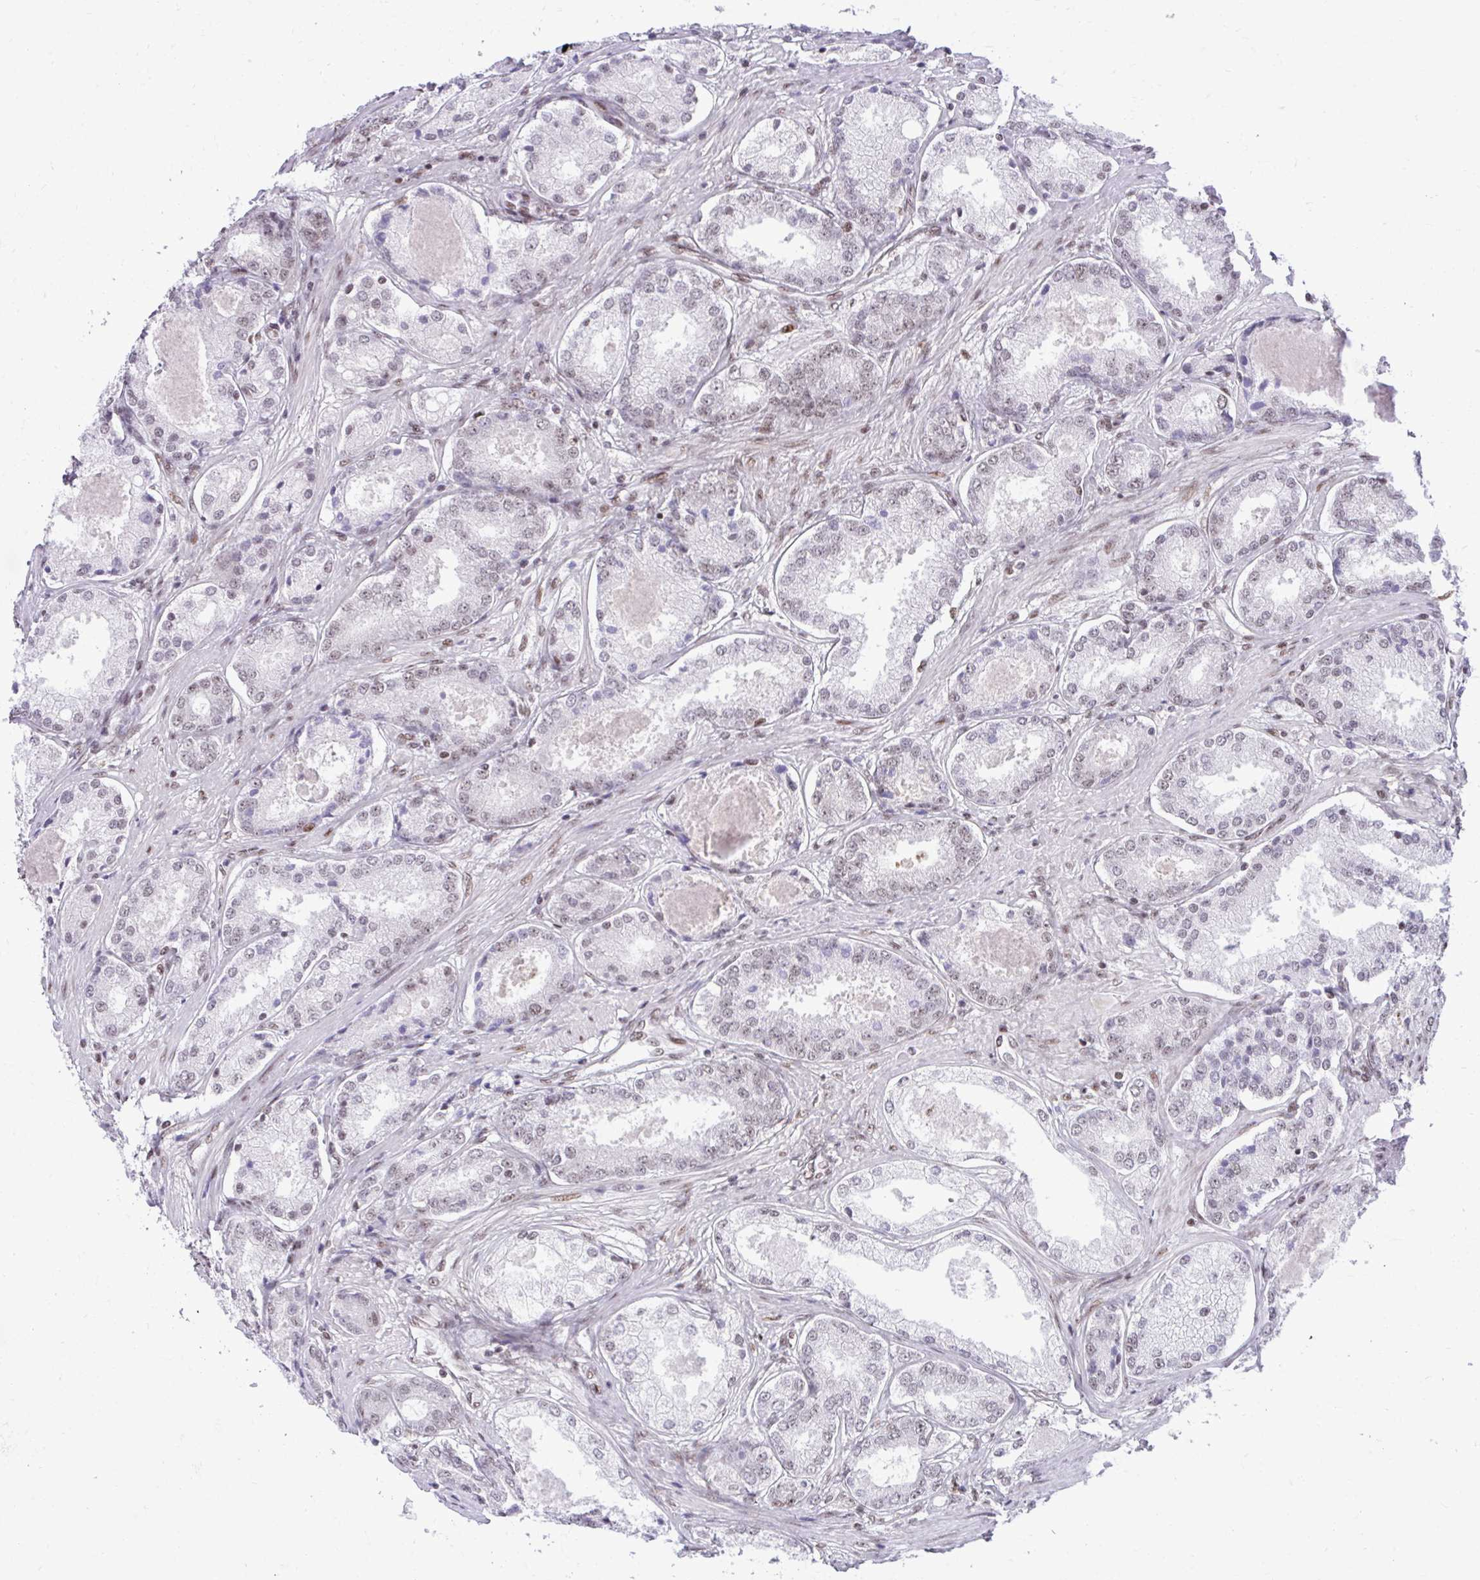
{"staining": {"intensity": "weak", "quantity": "<25%", "location": "nuclear"}, "tissue": "prostate cancer", "cell_type": "Tumor cells", "image_type": "cancer", "snomed": [{"axis": "morphology", "description": "Adenocarcinoma, Low grade"}, {"axis": "topography", "description": "Prostate"}], "caption": "Prostate cancer (low-grade adenocarcinoma) was stained to show a protein in brown. There is no significant positivity in tumor cells. The staining is performed using DAB brown chromogen with nuclei counter-stained in using hematoxylin.", "gene": "CDYL", "patient": {"sex": "male", "age": 68}}